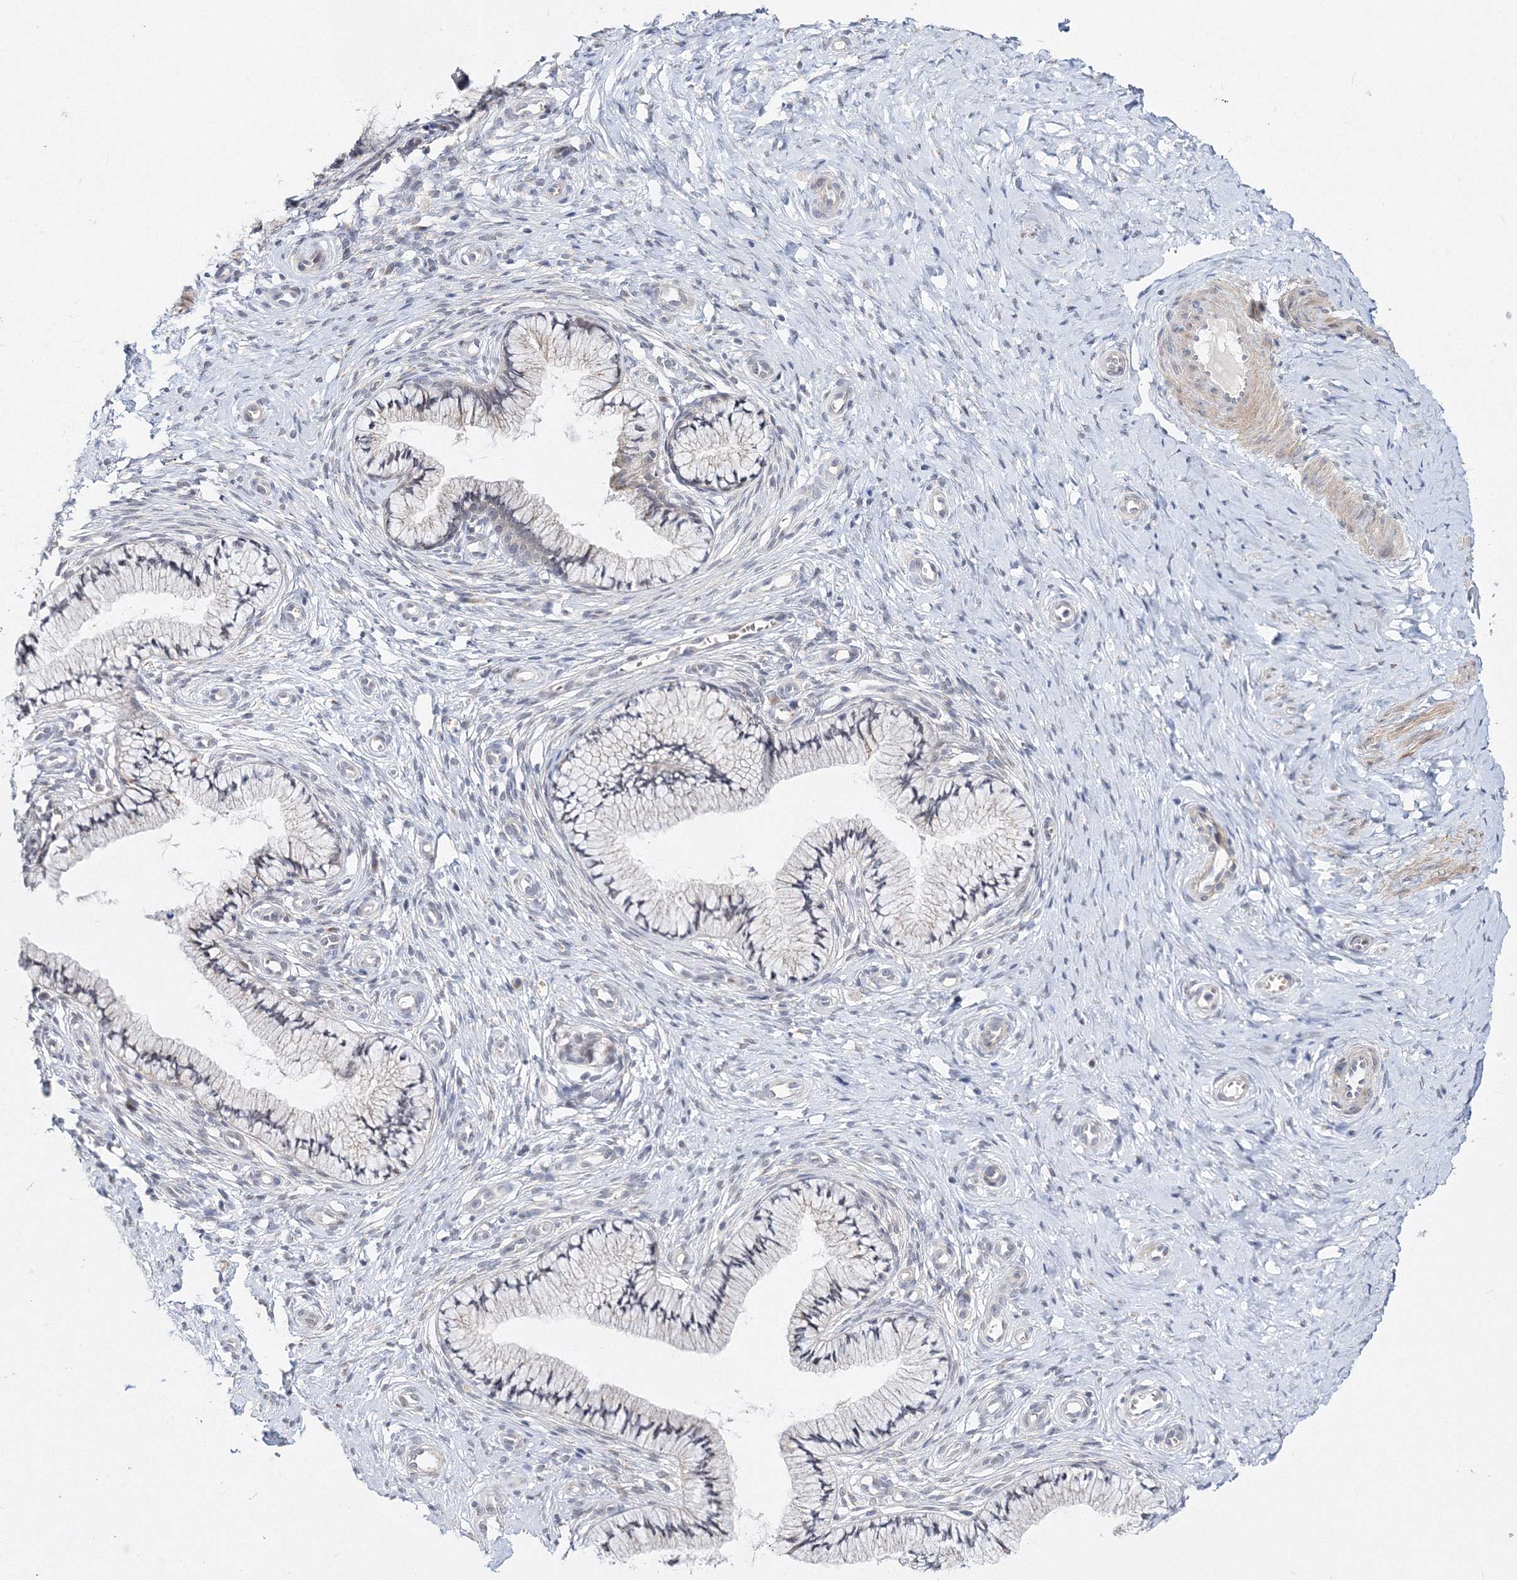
{"staining": {"intensity": "negative", "quantity": "none", "location": "none"}, "tissue": "cervix", "cell_type": "Glandular cells", "image_type": "normal", "snomed": [{"axis": "morphology", "description": "Normal tissue, NOS"}, {"axis": "topography", "description": "Cervix"}], "caption": "Immunohistochemical staining of benign cervix exhibits no significant positivity in glandular cells.", "gene": "C11orf52", "patient": {"sex": "female", "age": 36}}